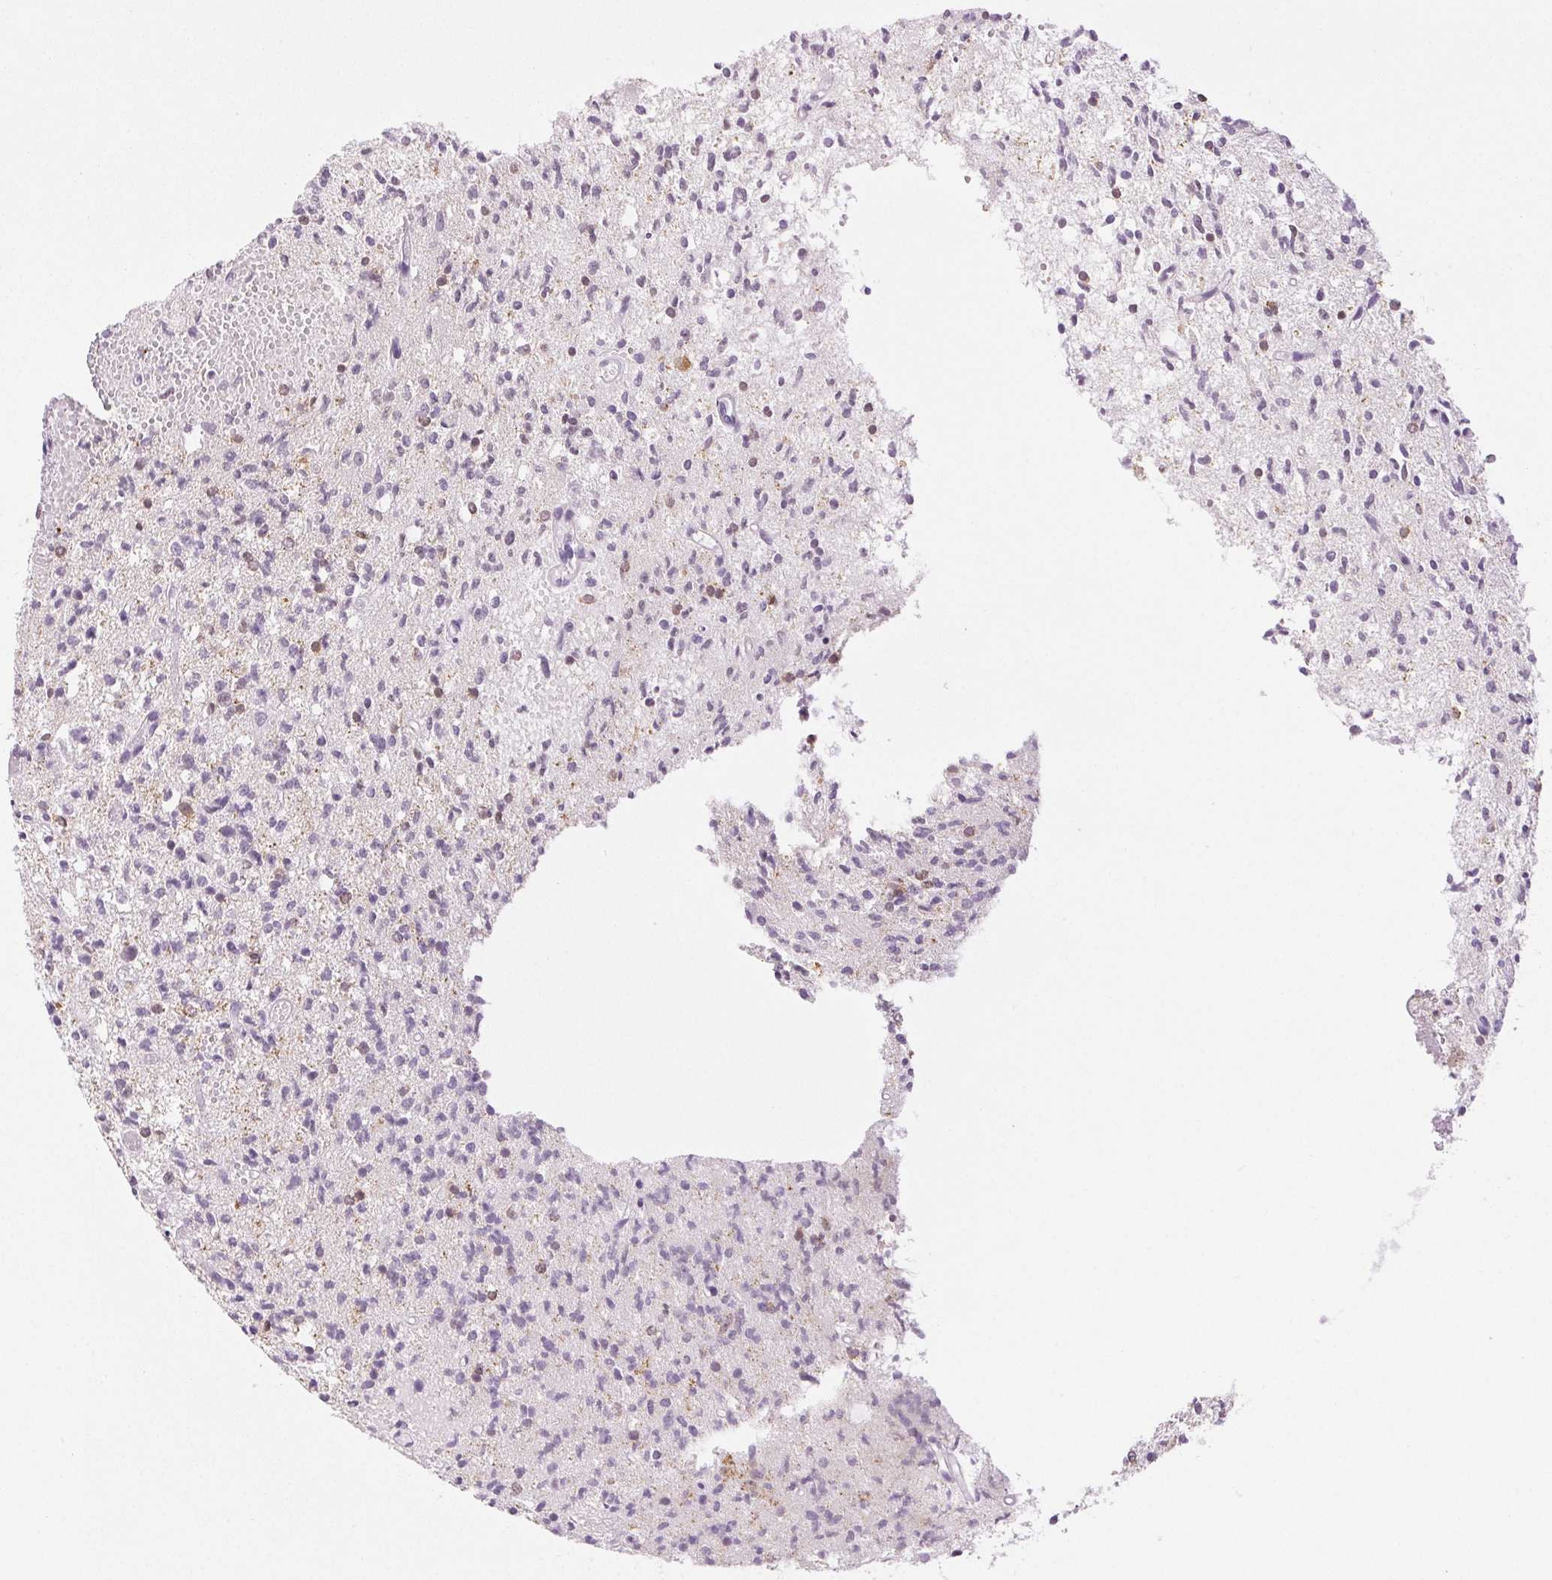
{"staining": {"intensity": "negative", "quantity": "none", "location": "none"}, "tissue": "glioma", "cell_type": "Tumor cells", "image_type": "cancer", "snomed": [{"axis": "morphology", "description": "Glioma, malignant, Low grade"}, {"axis": "topography", "description": "Brain"}], "caption": "The micrograph shows no staining of tumor cells in malignant glioma (low-grade).", "gene": "DNAJC6", "patient": {"sex": "male", "age": 64}}